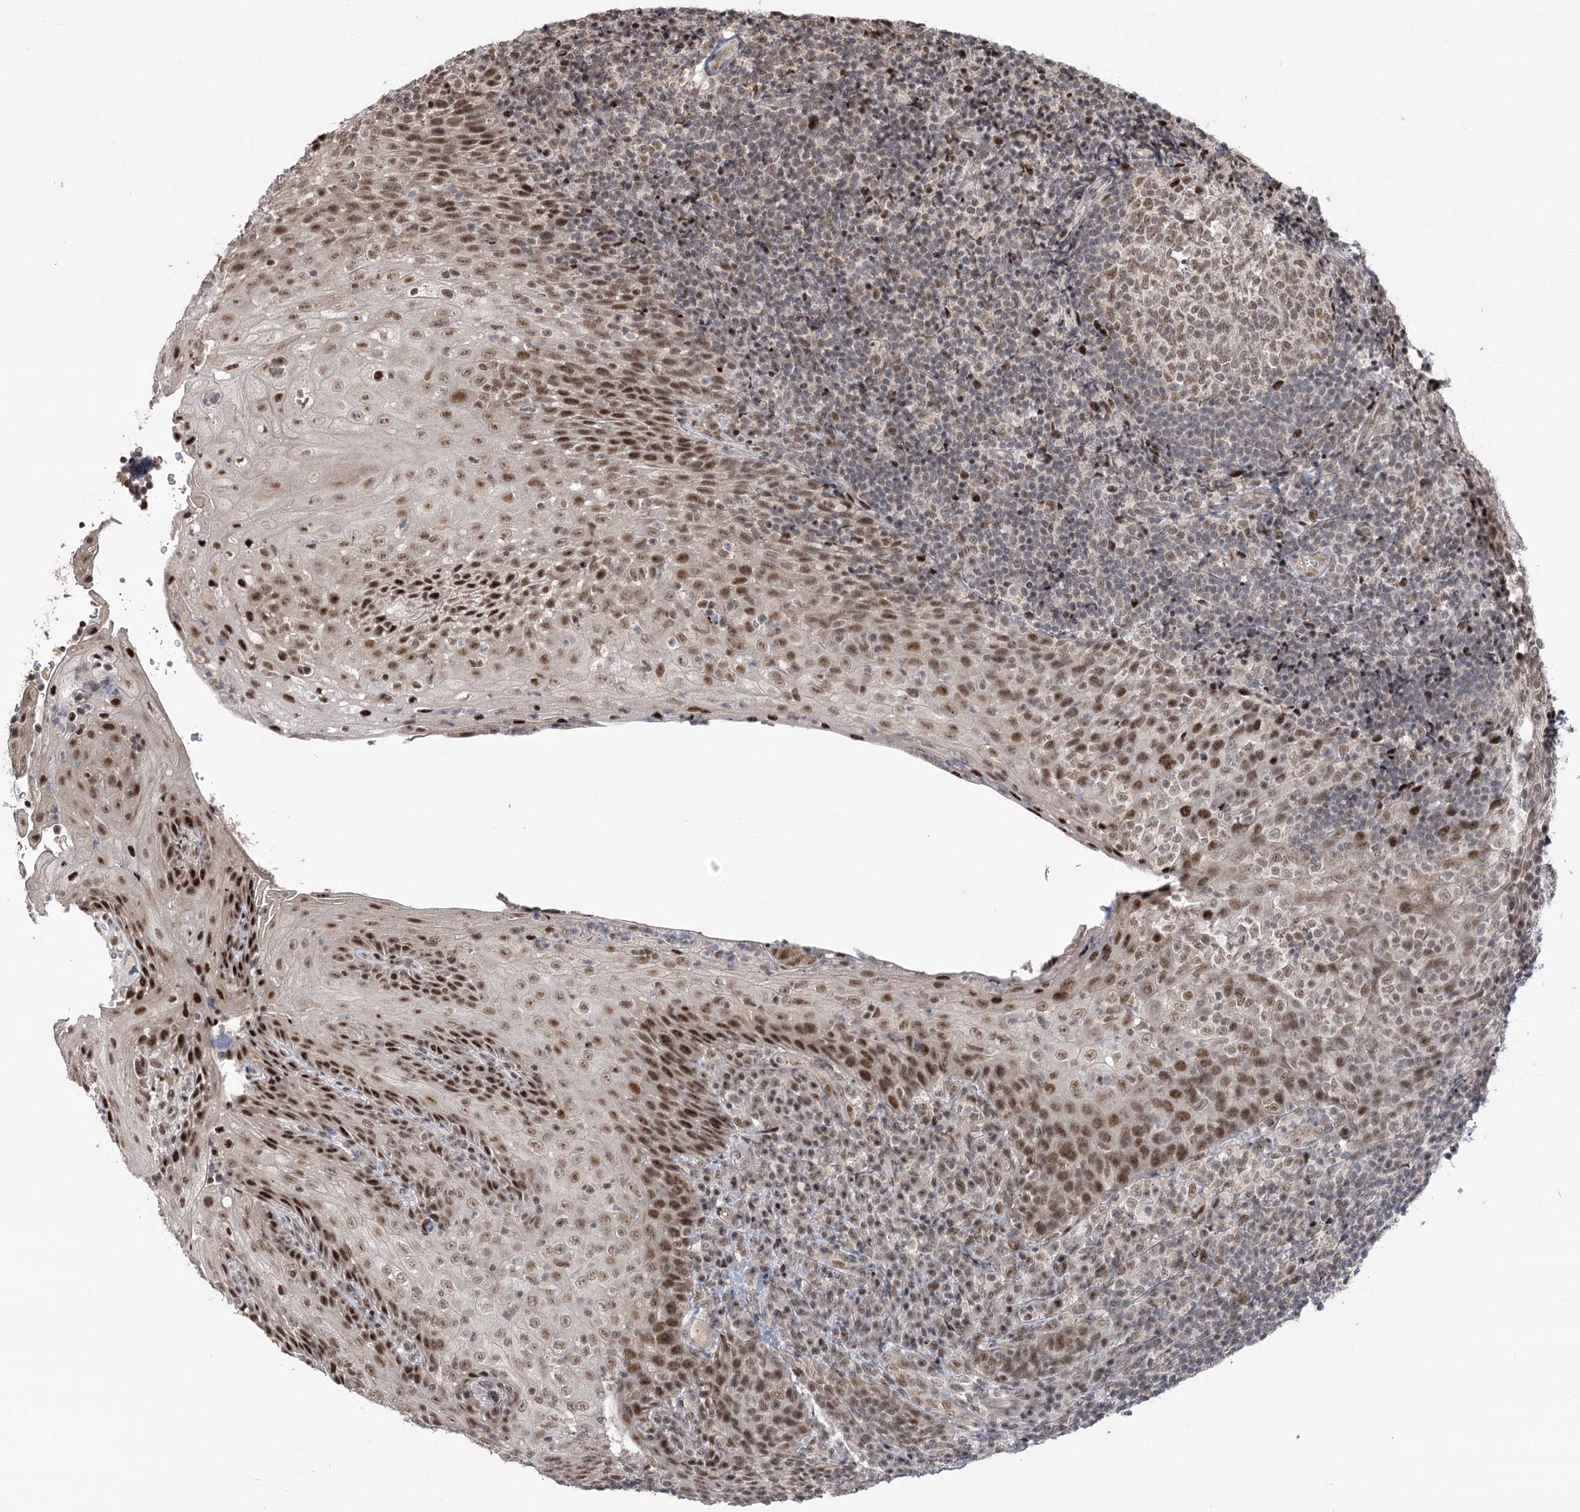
{"staining": {"intensity": "weak", "quantity": ">75%", "location": "nuclear"}, "tissue": "tonsil", "cell_type": "Germinal center cells", "image_type": "normal", "snomed": [{"axis": "morphology", "description": "Normal tissue, NOS"}, {"axis": "topography", "description": "Tonsil"}], "caption": "Protein staining of benign tonsil displays weak nuclear positivity in about >75% of germinal center cells.", "gene": "WBP1L", "patient": {"sex": "male", "age": 37}}